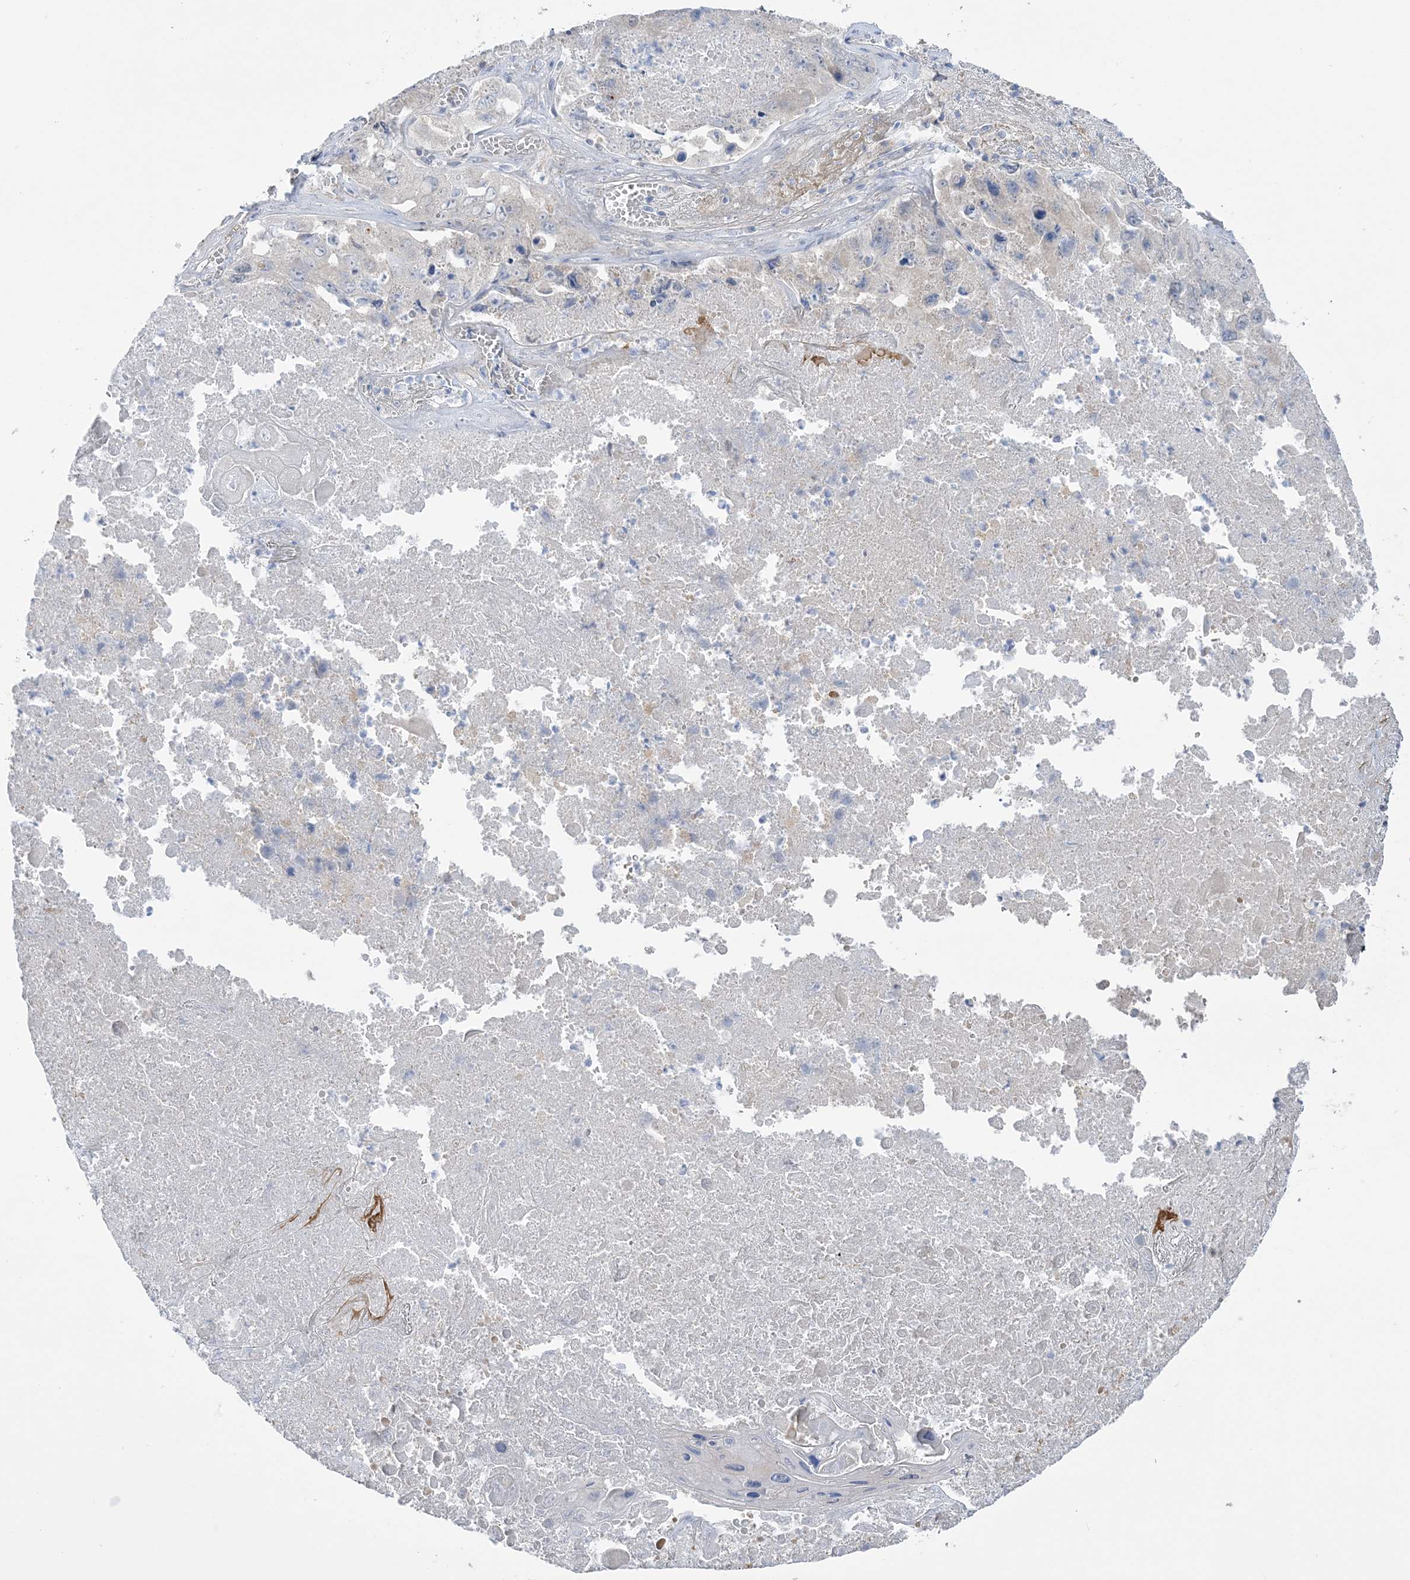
{"staining": {"intensity": "negative", "quantity": "none", "location": "none"}, "tissue": "lung cancer", "cell_type": "Tumor cells", "image_type": "cancer", "snomed": [{"axis": "morphology", "description": "Squamous cell carcinoma, NOS"}, {"axis": "topography", "description": "Lung"}], "caption": "DAB immunohistochemical staining of squamous cell carcinoma (lung) demonstrates no significant expression in tumor cells. (DAB (3,3'-diaminobenzidine) IHC visualized using brightfield microscopy, high magnification).", "gene": "MMADHC", "patient": {"sex": "male", "age": 61}}